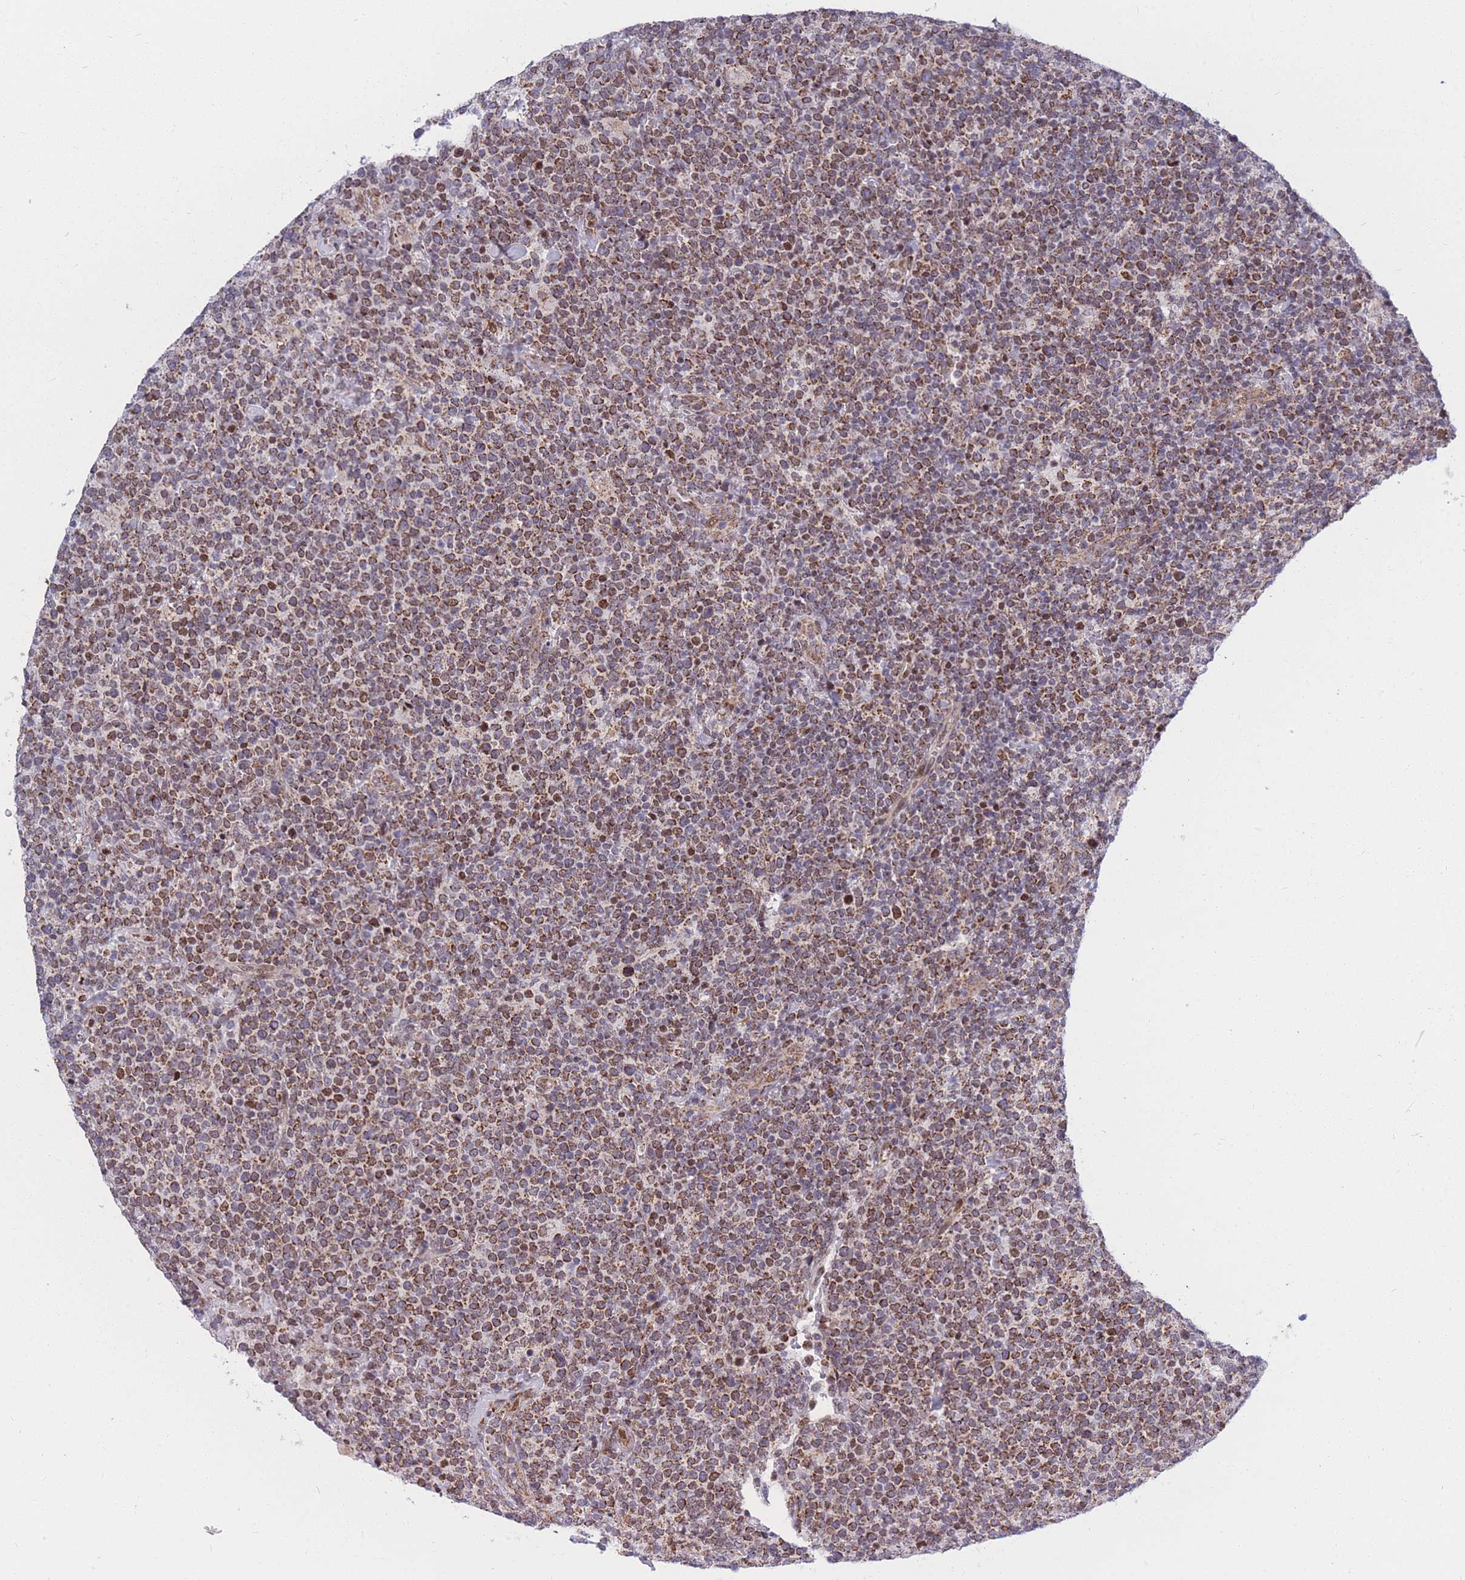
{"staining": {"intensity": "strong", "quantity": ">75%", "location": "cytoplasmic/membranous"}, "tissue": "lymphoma", "cell_type": "Tumor cells", "image_type": "cancer", "snomed": [{"axis": "morphology", "description": "Malignant lymphoma, non-Hodgkin's type, High grade"}, {"axis": "topography", "description": "Lymph node"}], "caption": "The immunohistochemical stain shows strong cytoplasmic/membranous staining in tumor cells of lymphoma tissue.", "gene": "MOB4", "patient": {"sex": "male", "age": 61}}